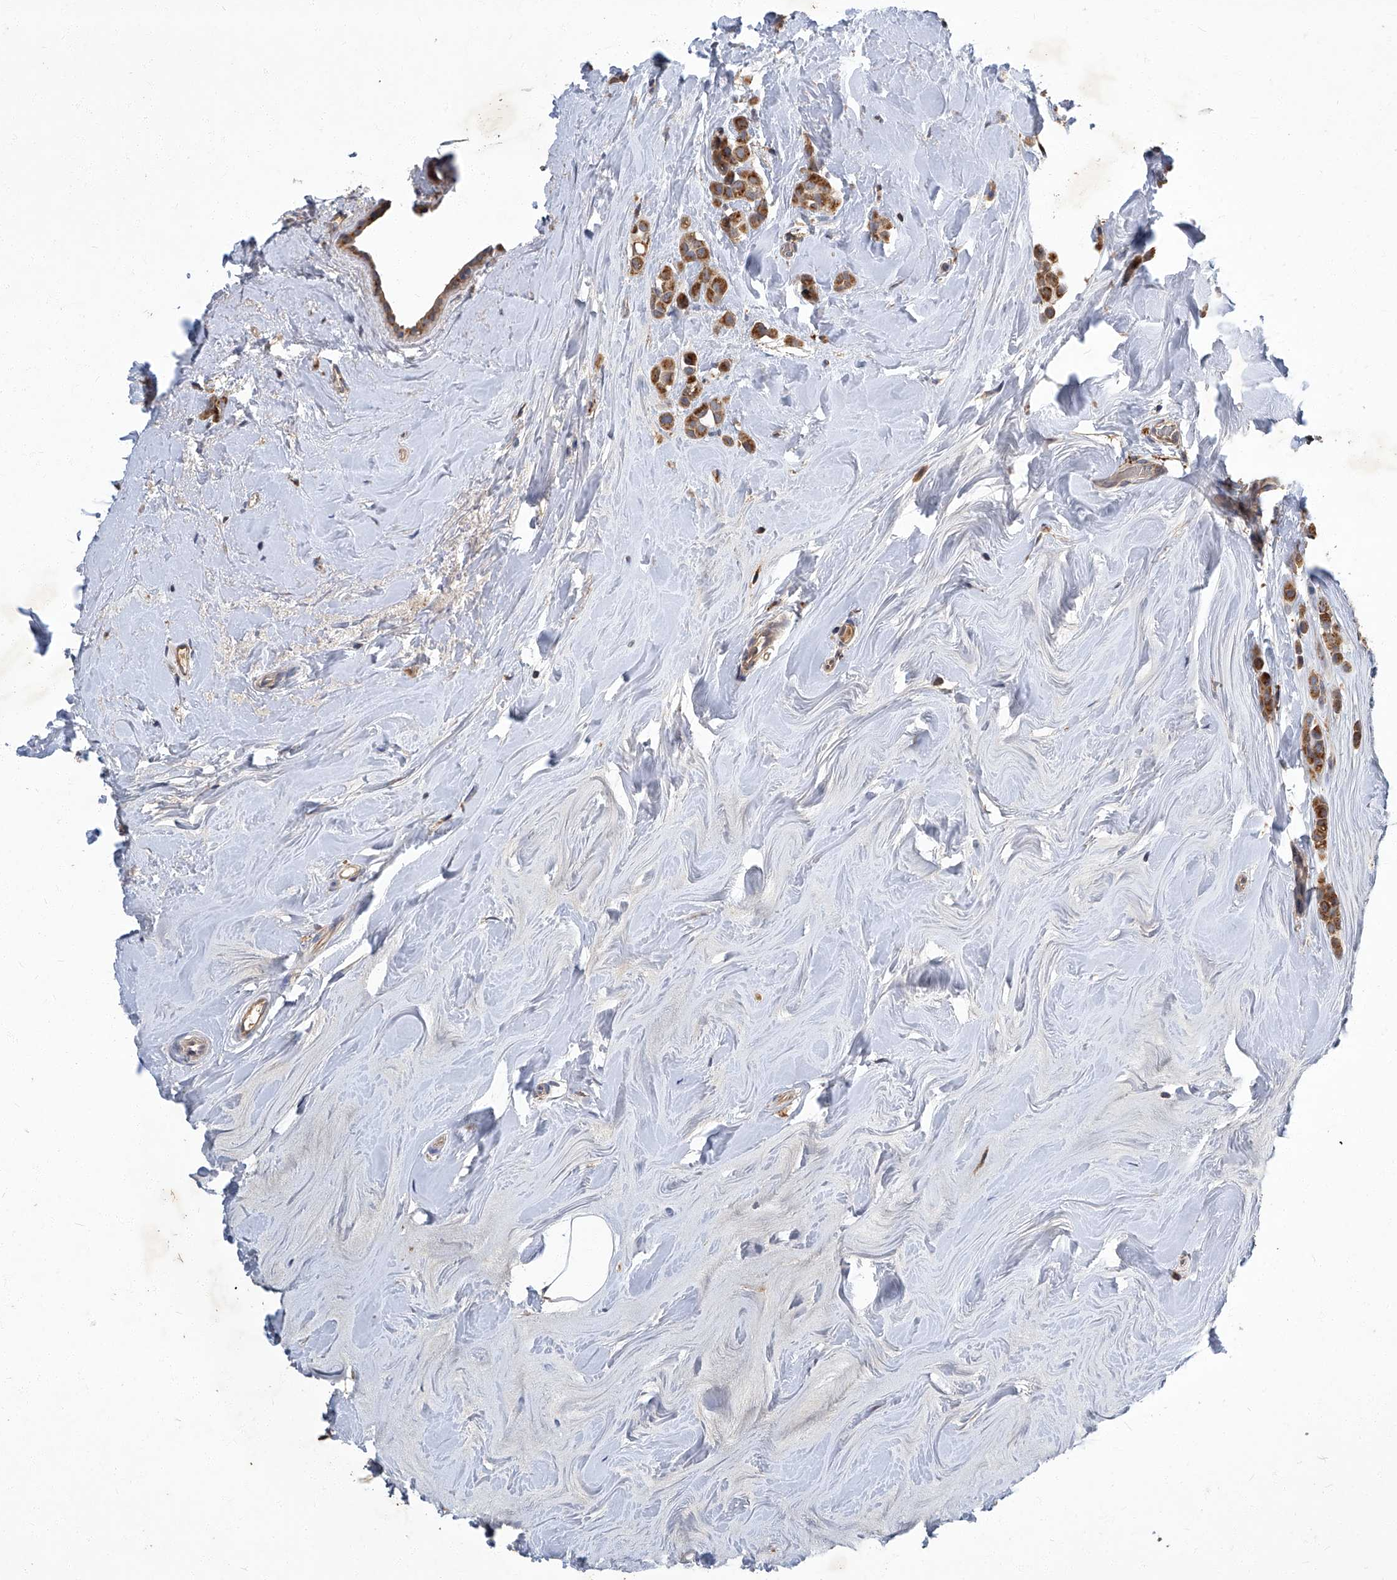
{"staining": {"intensity": "moderate", "quantity": ">75%", "location": "cytoplasmic/membranous"}, "tissue": "breast cancer", "cell_type": "Tumor cells", "image_type": "cancer", "snomed": [{"axis": "morphology", "description": "Lobular carcinoma"}, {"axis": "topography", "description": "Breast"}], "caption": "A medium amount of moderate cytoplasmic/membranous expression is seen in approximately >75% of tumor cells in breast cancer (lobular carcinoma) tissue. The protein of interest is shown in brown color, while the nuclei are stained blue.", "gene": "TNFRSF13B", "patient": {"sex": "female", "age": 47}}